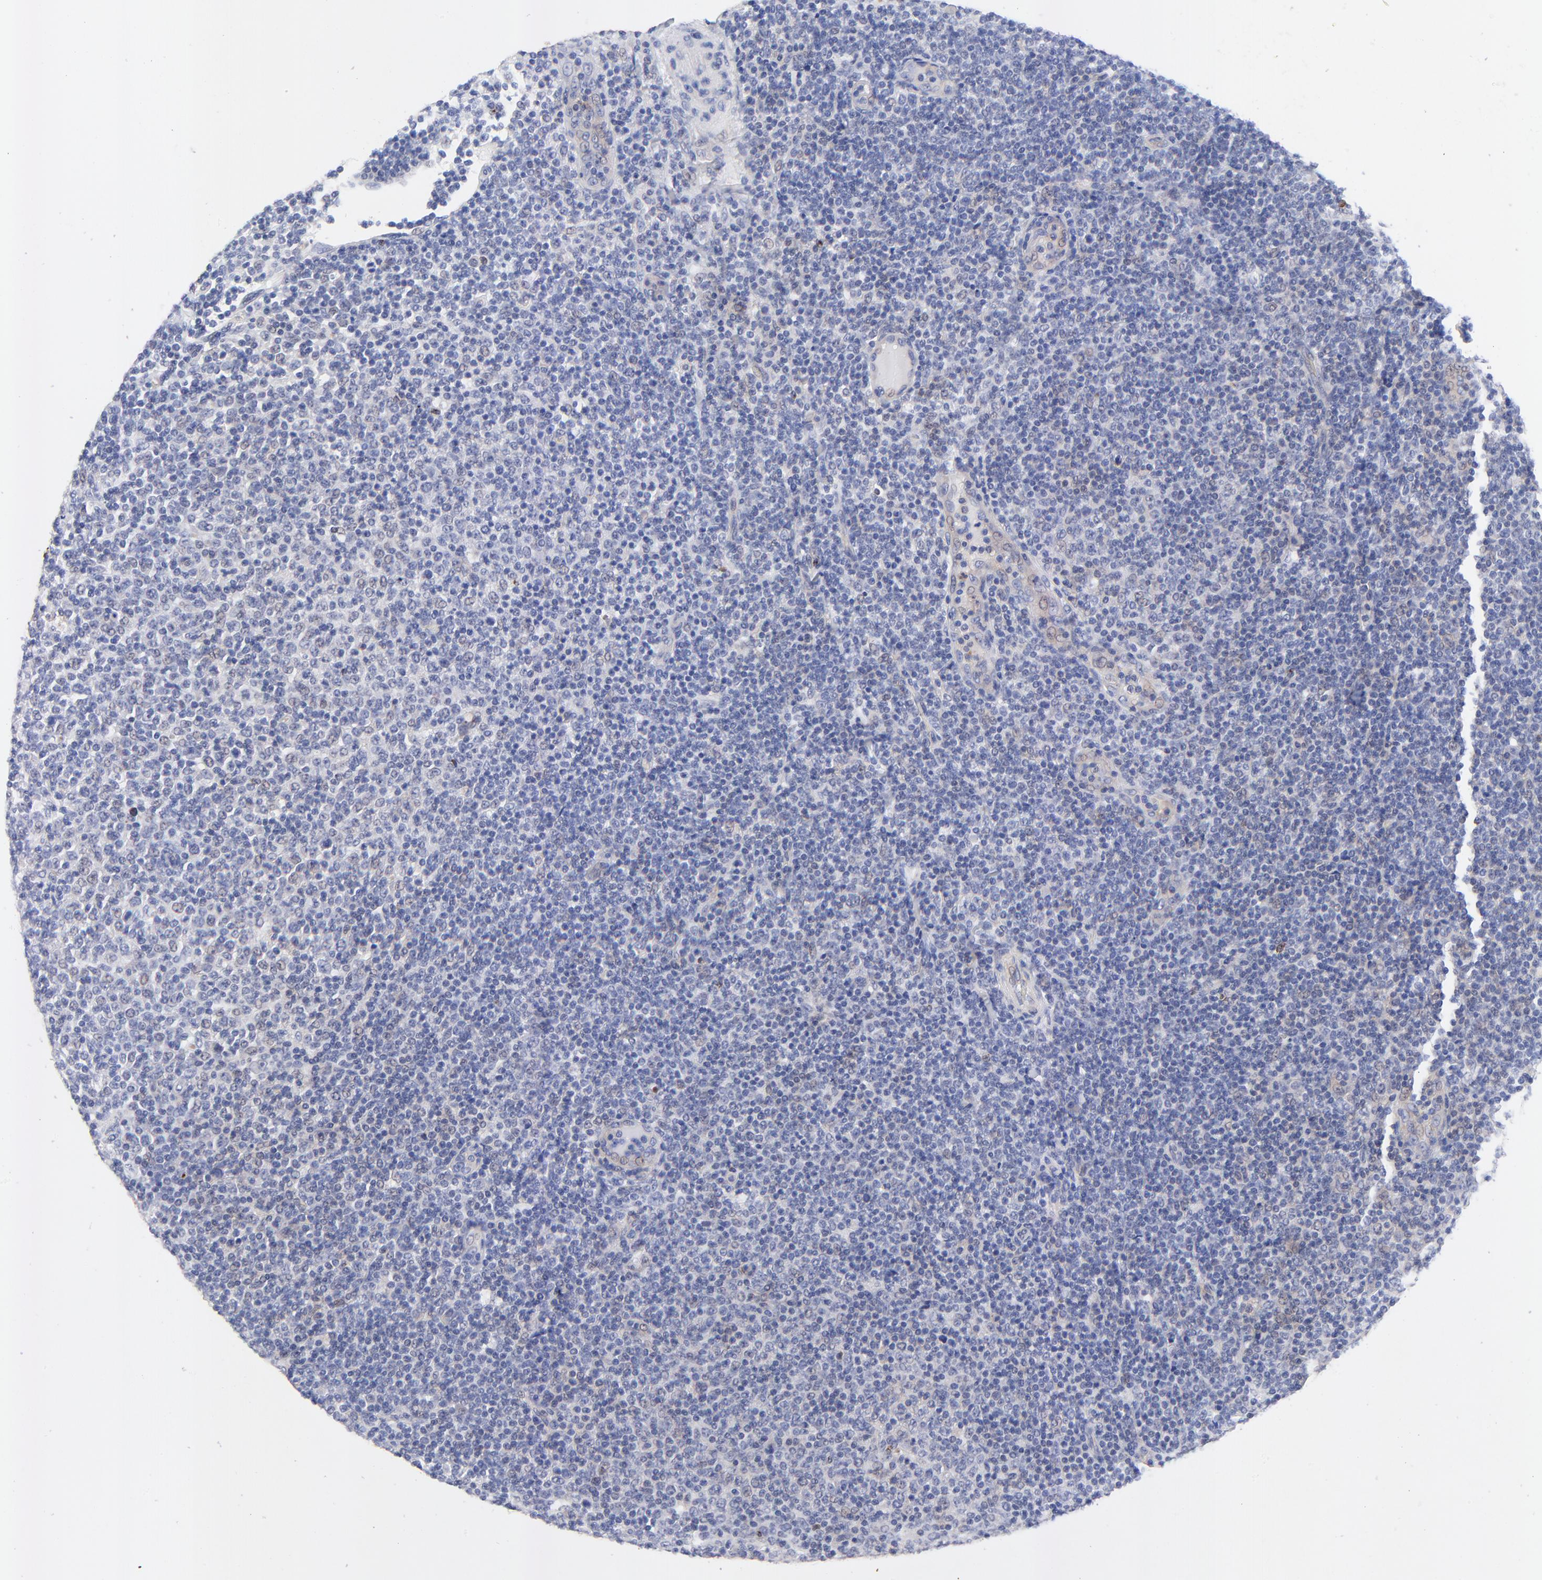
{"staining": {"intensity": "negative", "quantity": "none", "location": "none"}, "tissue": "lymphoma", "cell_type": "Tumor cells", "image_type": "cancer", "snomed": [{"axis": "morphology", "description": "Malignant lymphoma, non-Hodgkin's type, Low grade"}, {"axis": "topography", "description": "Lymph node"}], "caption": "DAB (3,3'-diaminobenzidine) immunohistochemical staining of low-grade malignant lymphoma, non-Hodgkin's type displays no significant expression in tumor cells.", "gene": "FAM117B", "patient": {"sex": "male", "age": 70}}